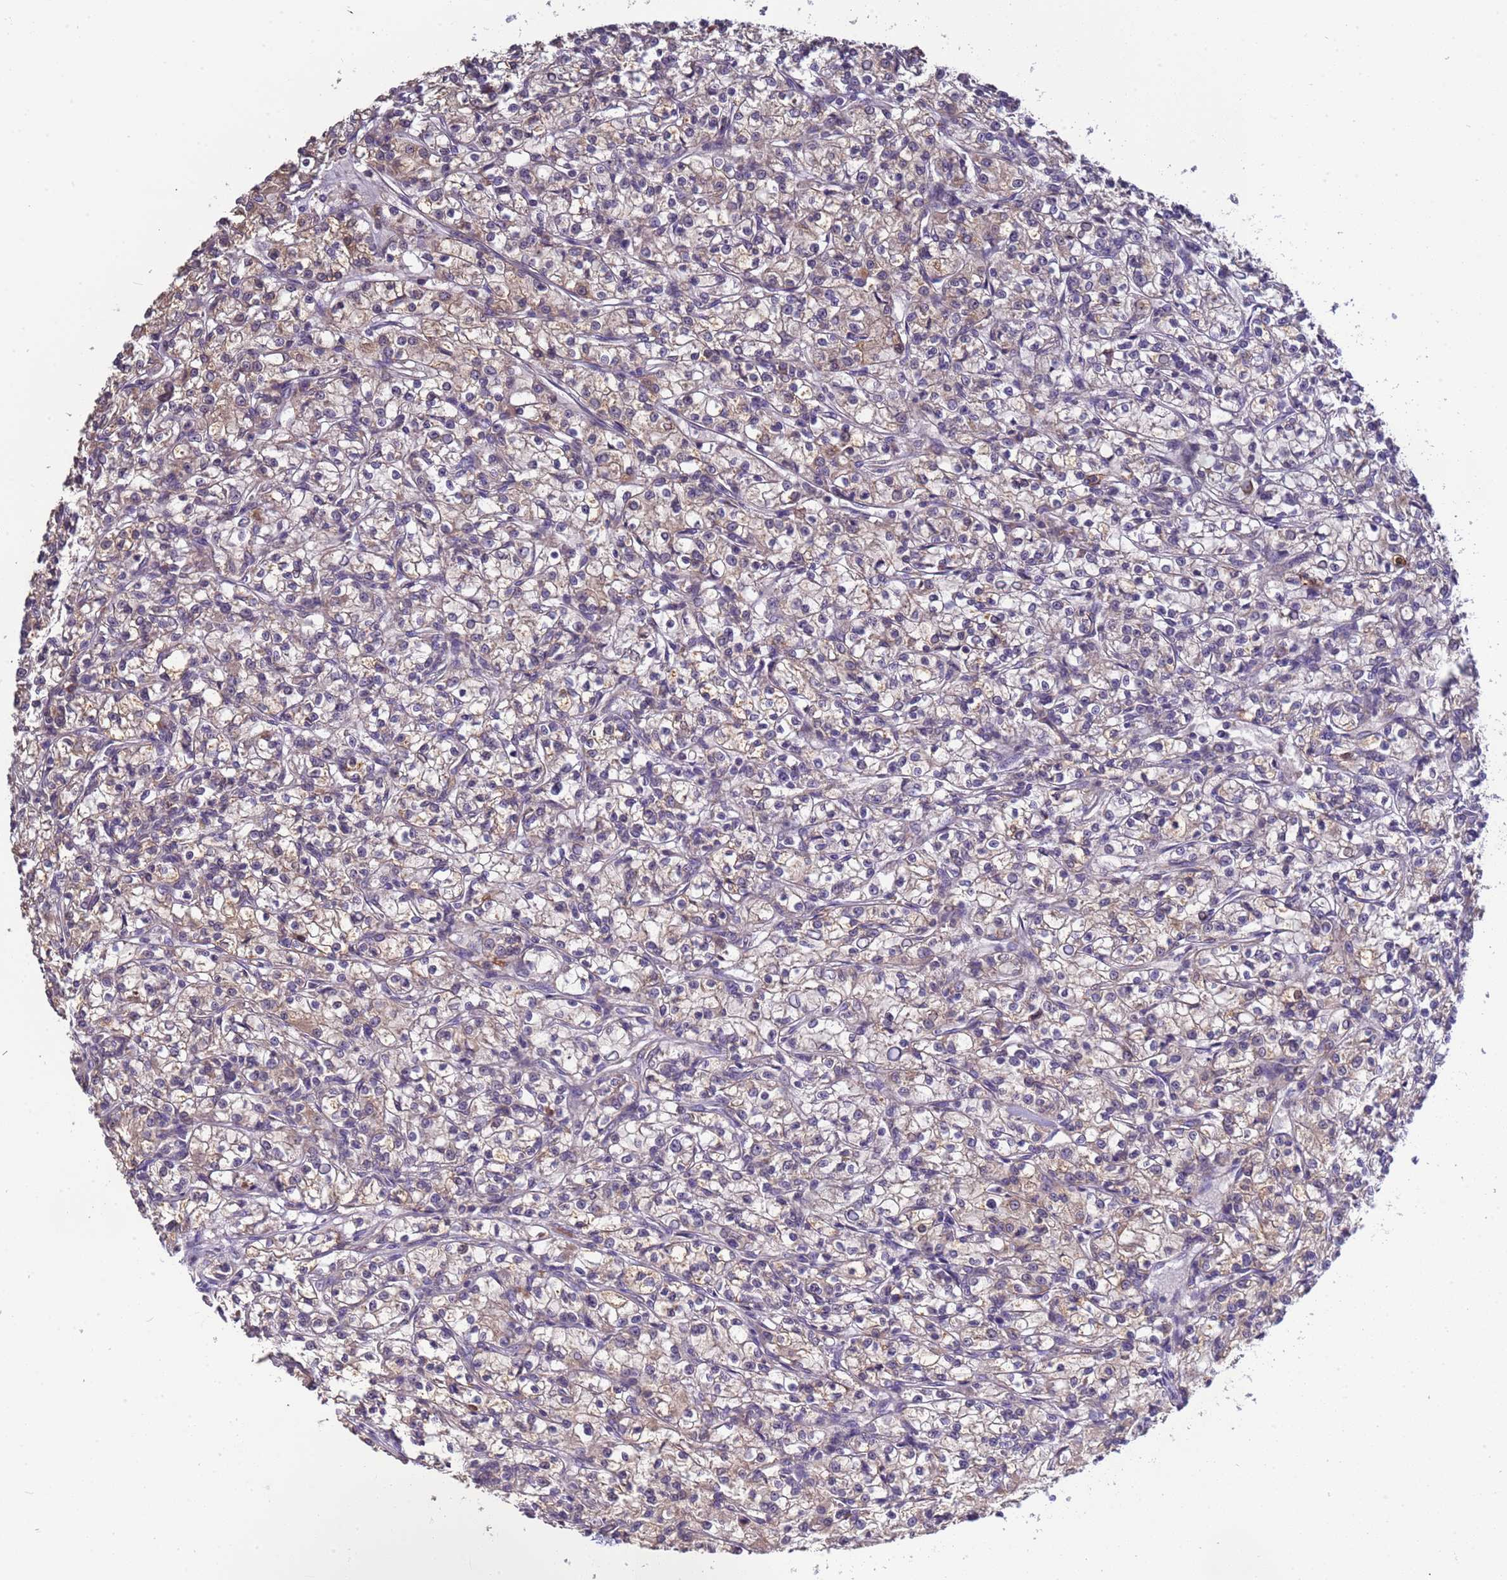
{"staining": {"intensity": "weak", "quantity": "25%-75%", "location": "cytoplasmic/membranous"}, "tissue": "renal cancer", "cell_type": "Tumor cells", "image_type": "cancer", "snomed": [{"axis": "morphology", "description": "Adenocarcinoma, NOS"}, {"axis": "topography", "description": "Kidney"}], "caption": "This is a micrograph of immunohistochemistry staining of renal adenocarcinoma, which shows weak expression in the cytoplasmic/membranous of tumor cells.", "gene": "ELMOD2", "patient": {"sex": "female", "age": 59}}